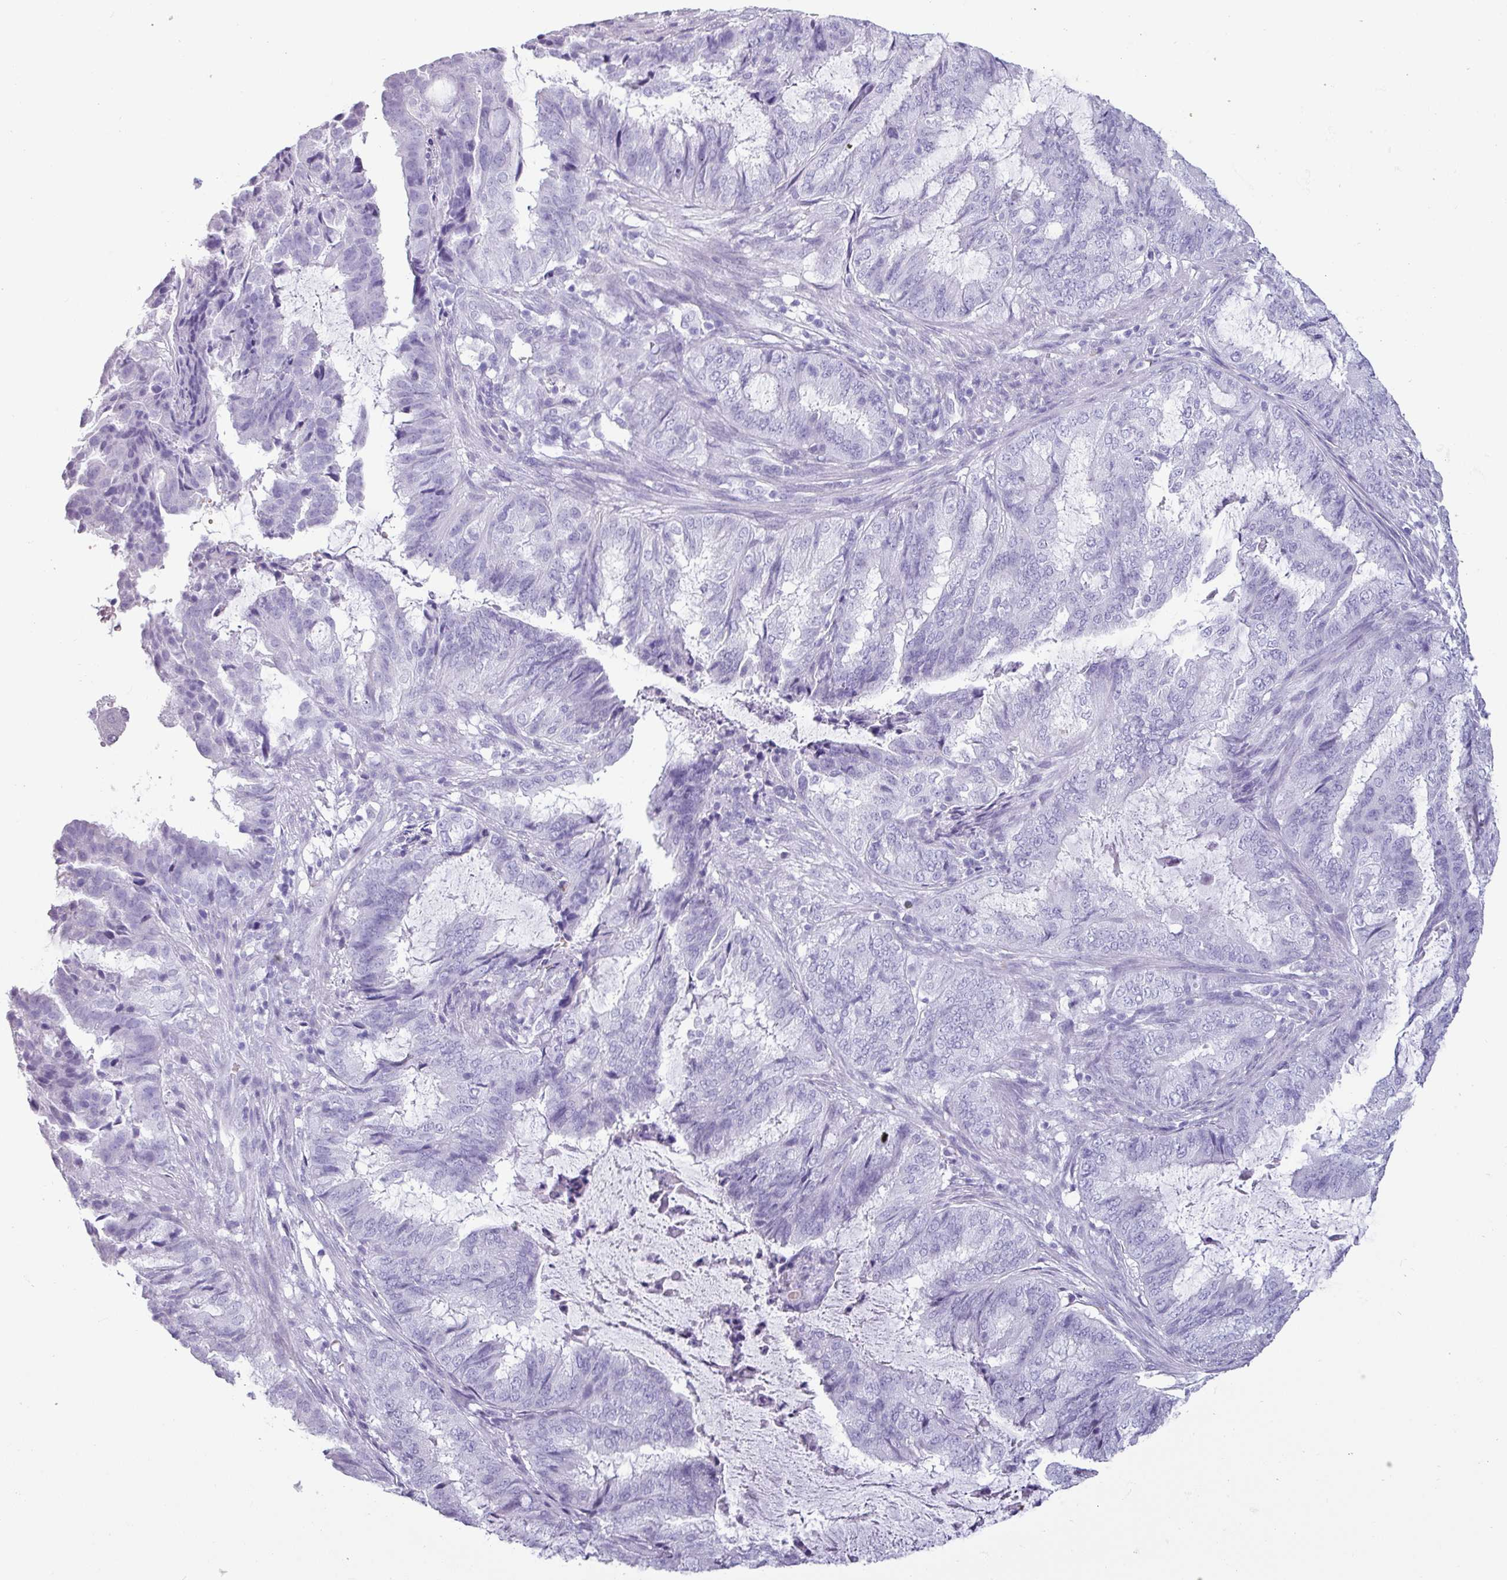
{"staining": {"intensity": "negative", "quantity": "none", "location": "none"}, "tissue": "endometrial cancer", "cell_type": "Tumor cells", "image_type": "cancer", "snomed": [{"axis": "morphology", "description": "Adenocarcinoma, NOS"}, {"axis": "topography", "description": "Endometrium"}], "caption": "IHC of adenocarcinoma (endometrial) reveals no expression in tumor cells.", "gene": "CRYBB2", "patient": {"sex": "female", "age": 51}}